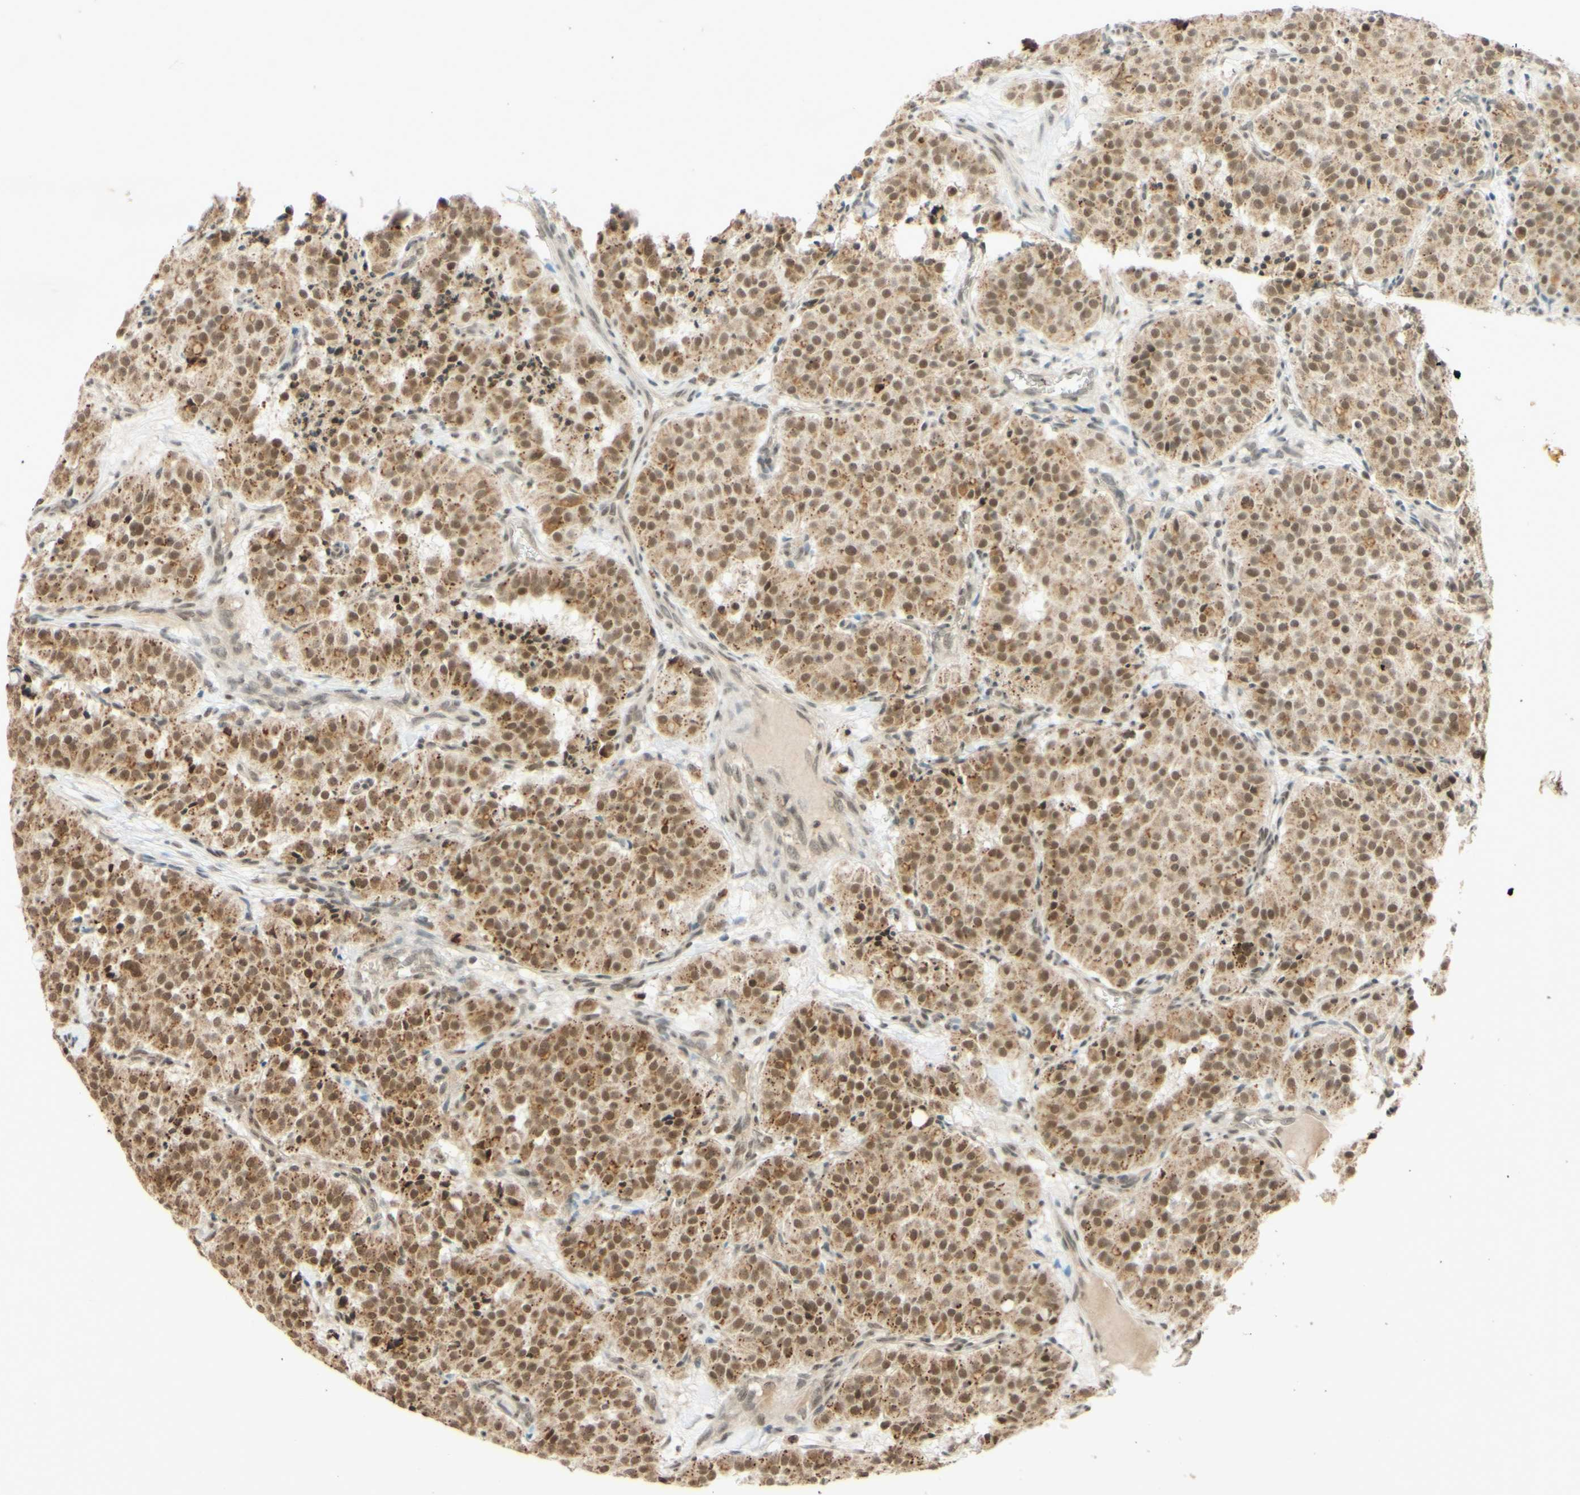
{"staining": {"intensity": "moderate", "quantity": ">75%", "location": "nuclear"}, "tissue": "carcinoid", "cell_type": "Tumor cells", "image_type": "cancer", "snomed": [{"axis": "morphology", "description": "Carcinoid, malignant, NOS"}, {"axis": "topography", "description": "Lung"}], "caption": "Human carcinoid stained with a brown dye demonstrates moderate nuclear positive staining in about >75% of tumor cells.", "gene": "SMARCB1", "patient": {"sex": "male", "age": 30}}